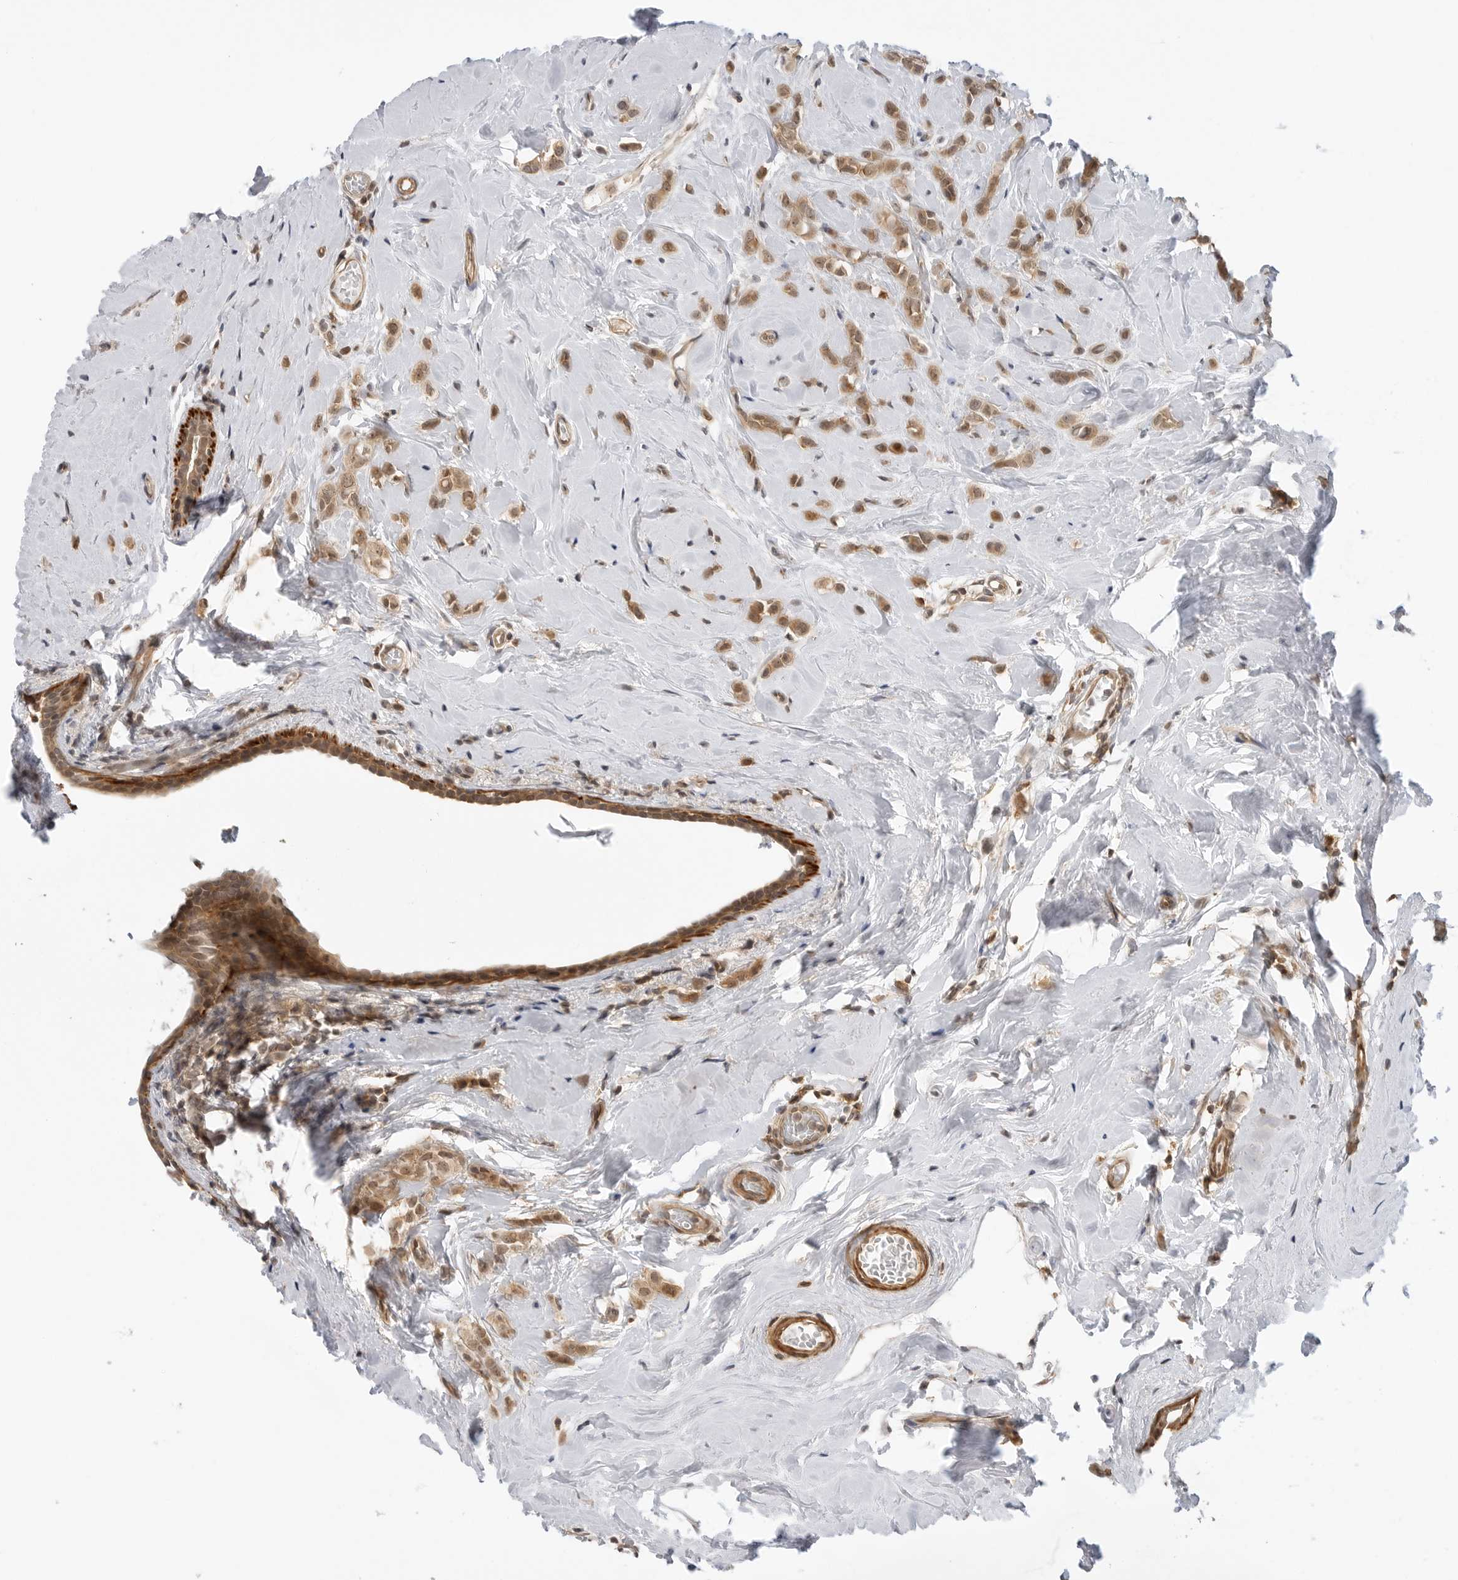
{"staining": {"intensity": "moderate", "quantity": ">75%", "location": "cytoplasmic/membranous,nuclear"}, "tissue": "breast cancer", "cell_type": "Tumor cells", "image_type": "cancer", "snomed": [{"axis": "morphology", "description": "Lobular carcinoma"}, {"axis": "topography", "description": "Breast"}], "caption": "High-magnification brightfield microscopy of breast cancer stained with DAB (brown) and counterstained with hematoxylin (blue). tumor cells exhibit moderate cytoplasmic/membranous and nuclear positivity is present in about>75% of cells.", "gene": "MAP2K5", "patient": {"sex": "female", "age": 47}}